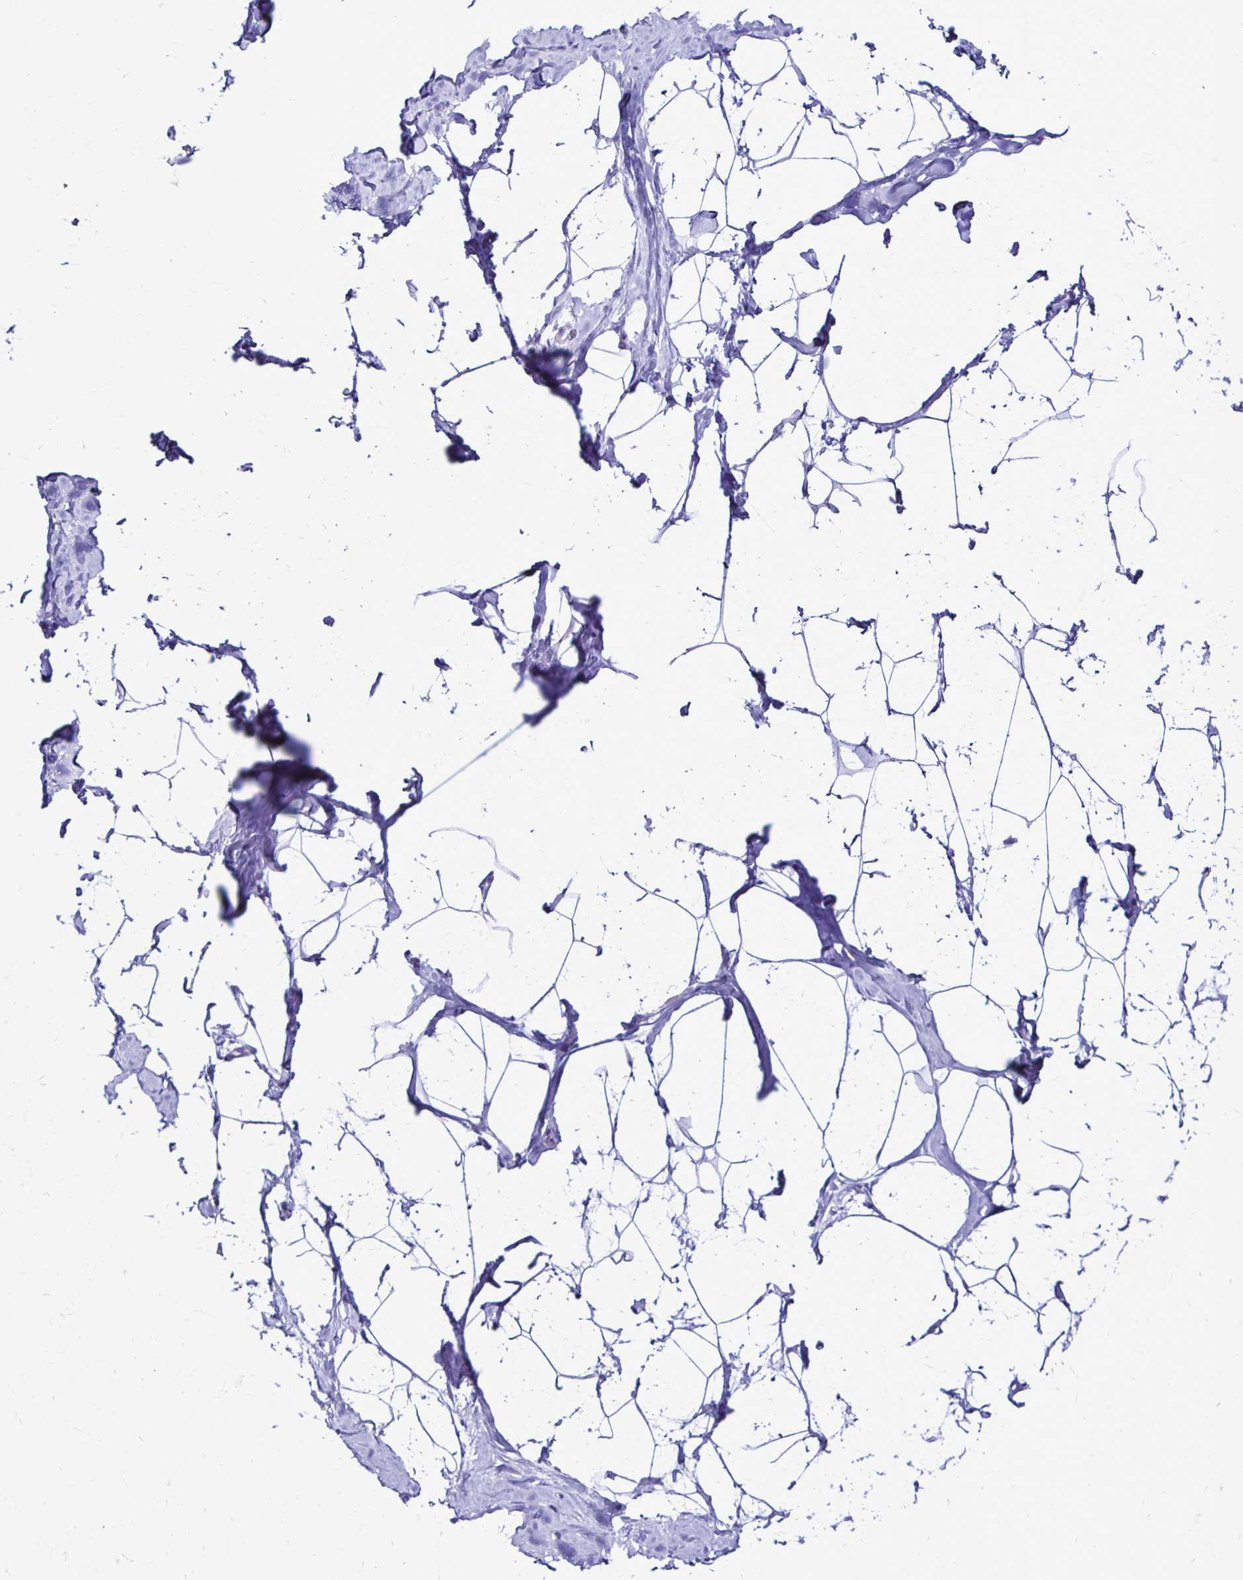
{"staining": {"intensity": "negative", "quantity": "none", "location": "none"}, "tissue": "breast", "cell_type": "Adipocytes", "image_type": "normal", "snomed": [{"axis": "morphology", "description": "Normal tissue, NOS"}, {"axis": "topography", "description": "Breast"}], "caption": "DAB immunohistochemical staining of normal human breast exhibits no significant expression in adipocytes.", "gene": "CST5", "patient": {"sex": "female", "age": 32}}